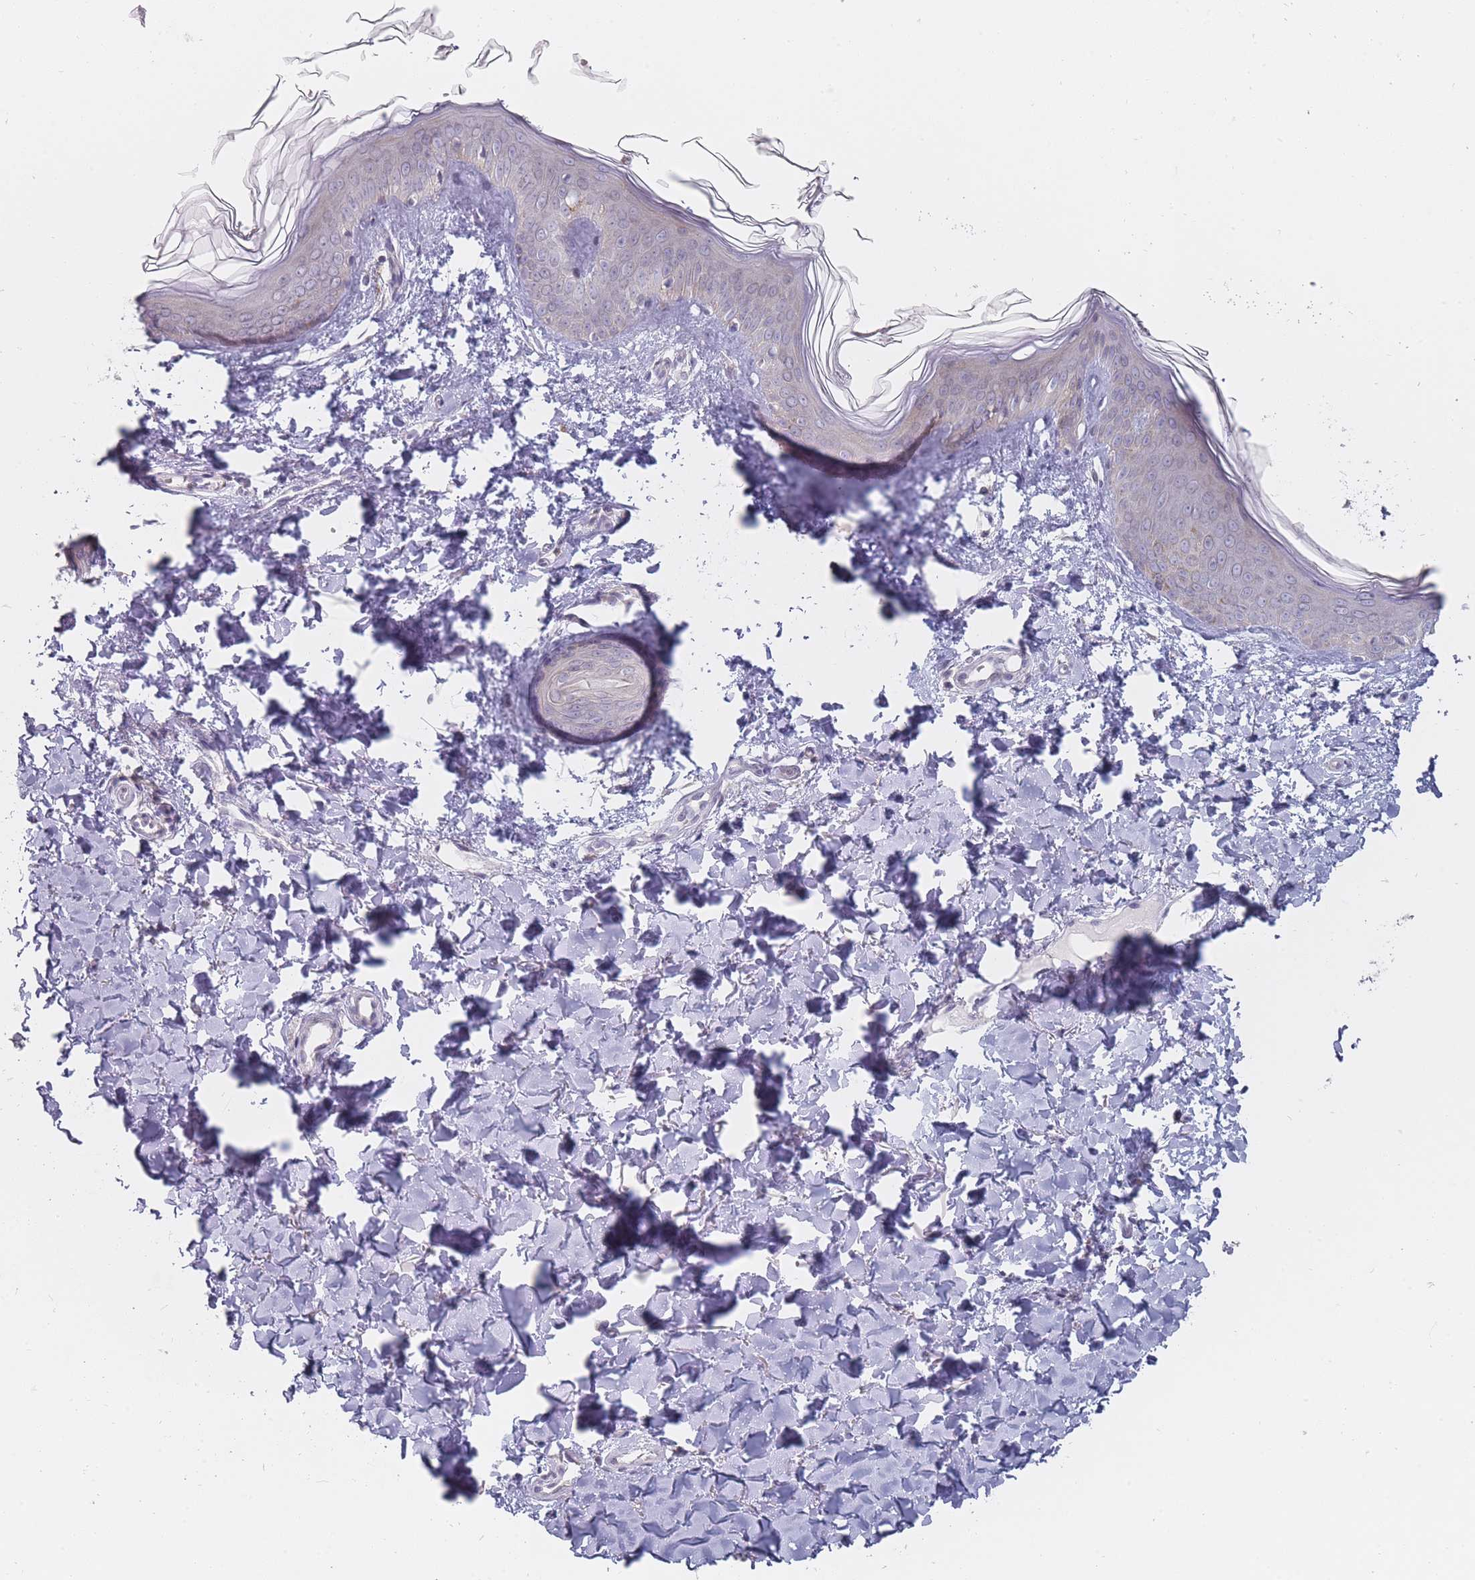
{"staining": {"intensity": "negative", "quantity": "none", "location": "none"}, "tissue": "skin", "cell_type": "Fibroblasts", "image_type": "normal", "snomed": [{"axis": "morphology", "description": "Normal tissue, NOS"}, {"axis": "topography", "description": "Skin"}], "caption": "Immunohistochemistry of unremarkable skin displays no positivity in fibroblasts. The staining is performed using DAB brown chromogen with nuclei counter-stained in using hematoxylin.", "gene": "PCDH12", "patient": {"sex": "female", "age": 41}}